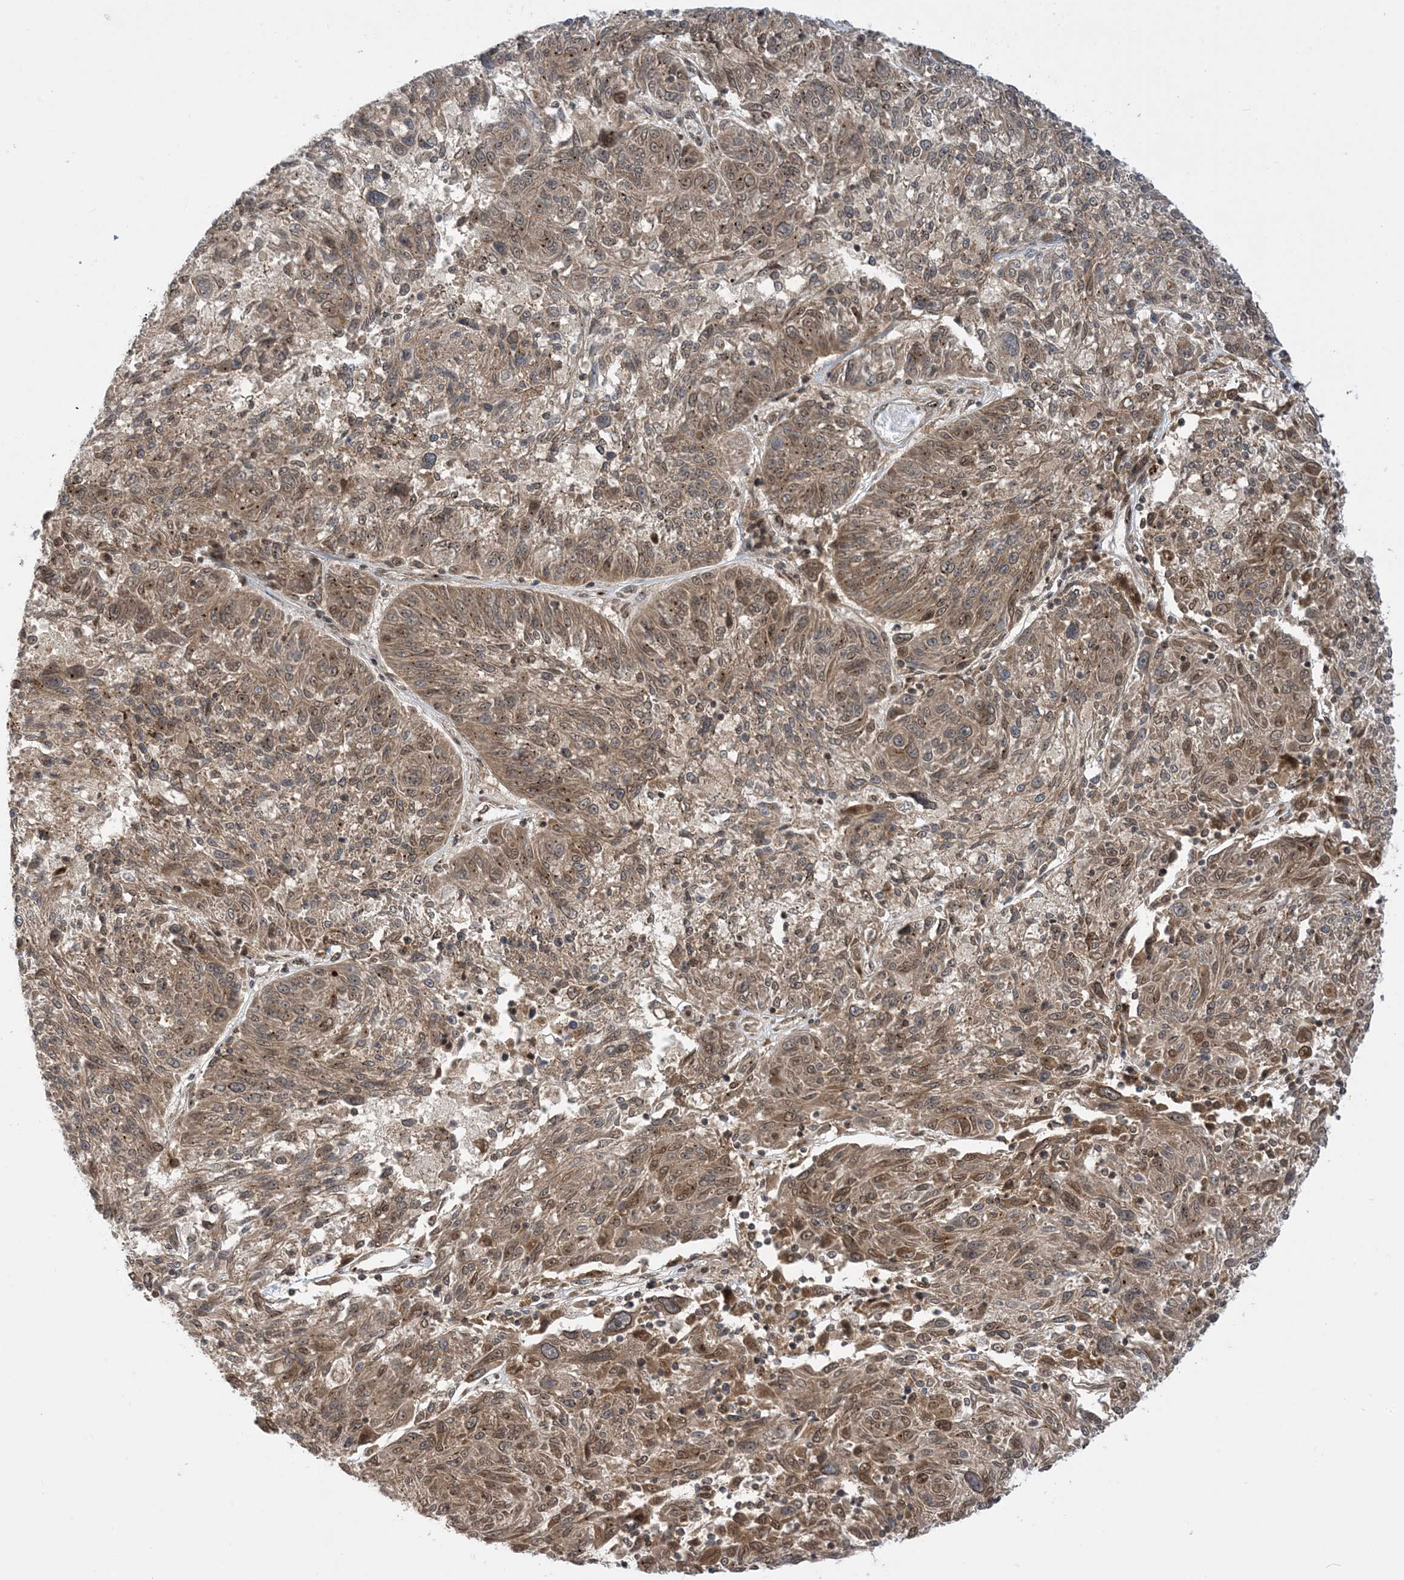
{"staining": {"intensity": "moderate", "quantity": ">75%", "location": "cytoplasmic/membranous"}, "tissue": "melanoma", "cell_type": "Tumor cells", "image_type": "cancer", "snomed": [{"axis": "morphology", "description": "Malignant melanoma, NOS"}, {"axis": "topography", "description": "Skin"}], "caption": "There is medium levels of moderate cytoplasmic/membranous staining in tumor cells of melanoma, as demonstrated by immunohistochemical staining (brown color).", "gene": "CASP4", "patient": {"sex": "male", "age": 53}}